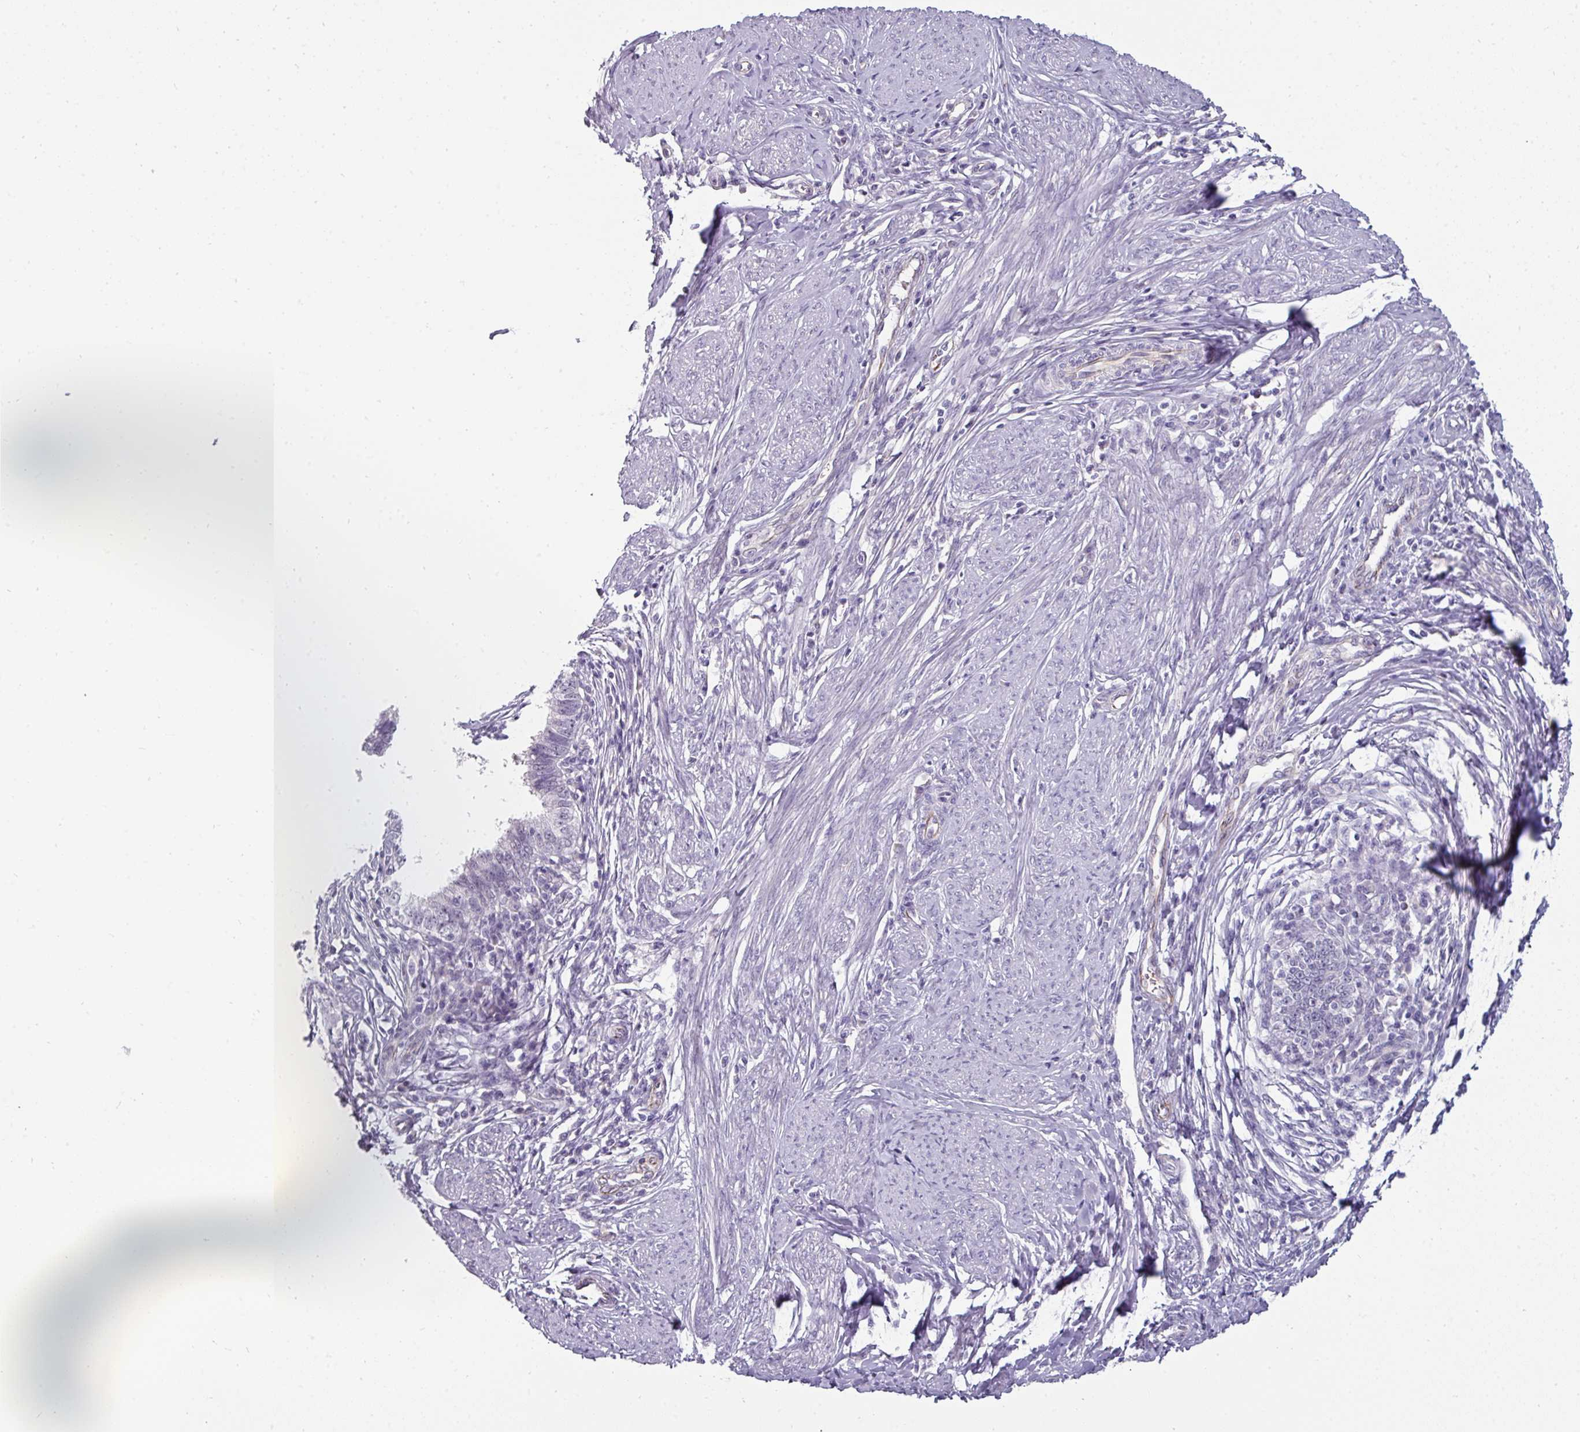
{"staining": {"intensity": "negative", "quantity": "none", "location": "none"}, "tissue": "cervical cancer", "cell_type": "Tumor cells", "image_type": "cancer", "snomed": [{"axis": "morphology", "description": "Adenocarcinoma, NOS"}, {"axis": "topography", "description": "Cervix"}], "caption": "An immunohistochemistry (IHC) histopathology image of cervical adenocarcinoma is shown. There is no staining in tumor cells of cervical adenocarcinoma.", "gene": "EYA3", "patient": {"sex": "female", "age": 36}}